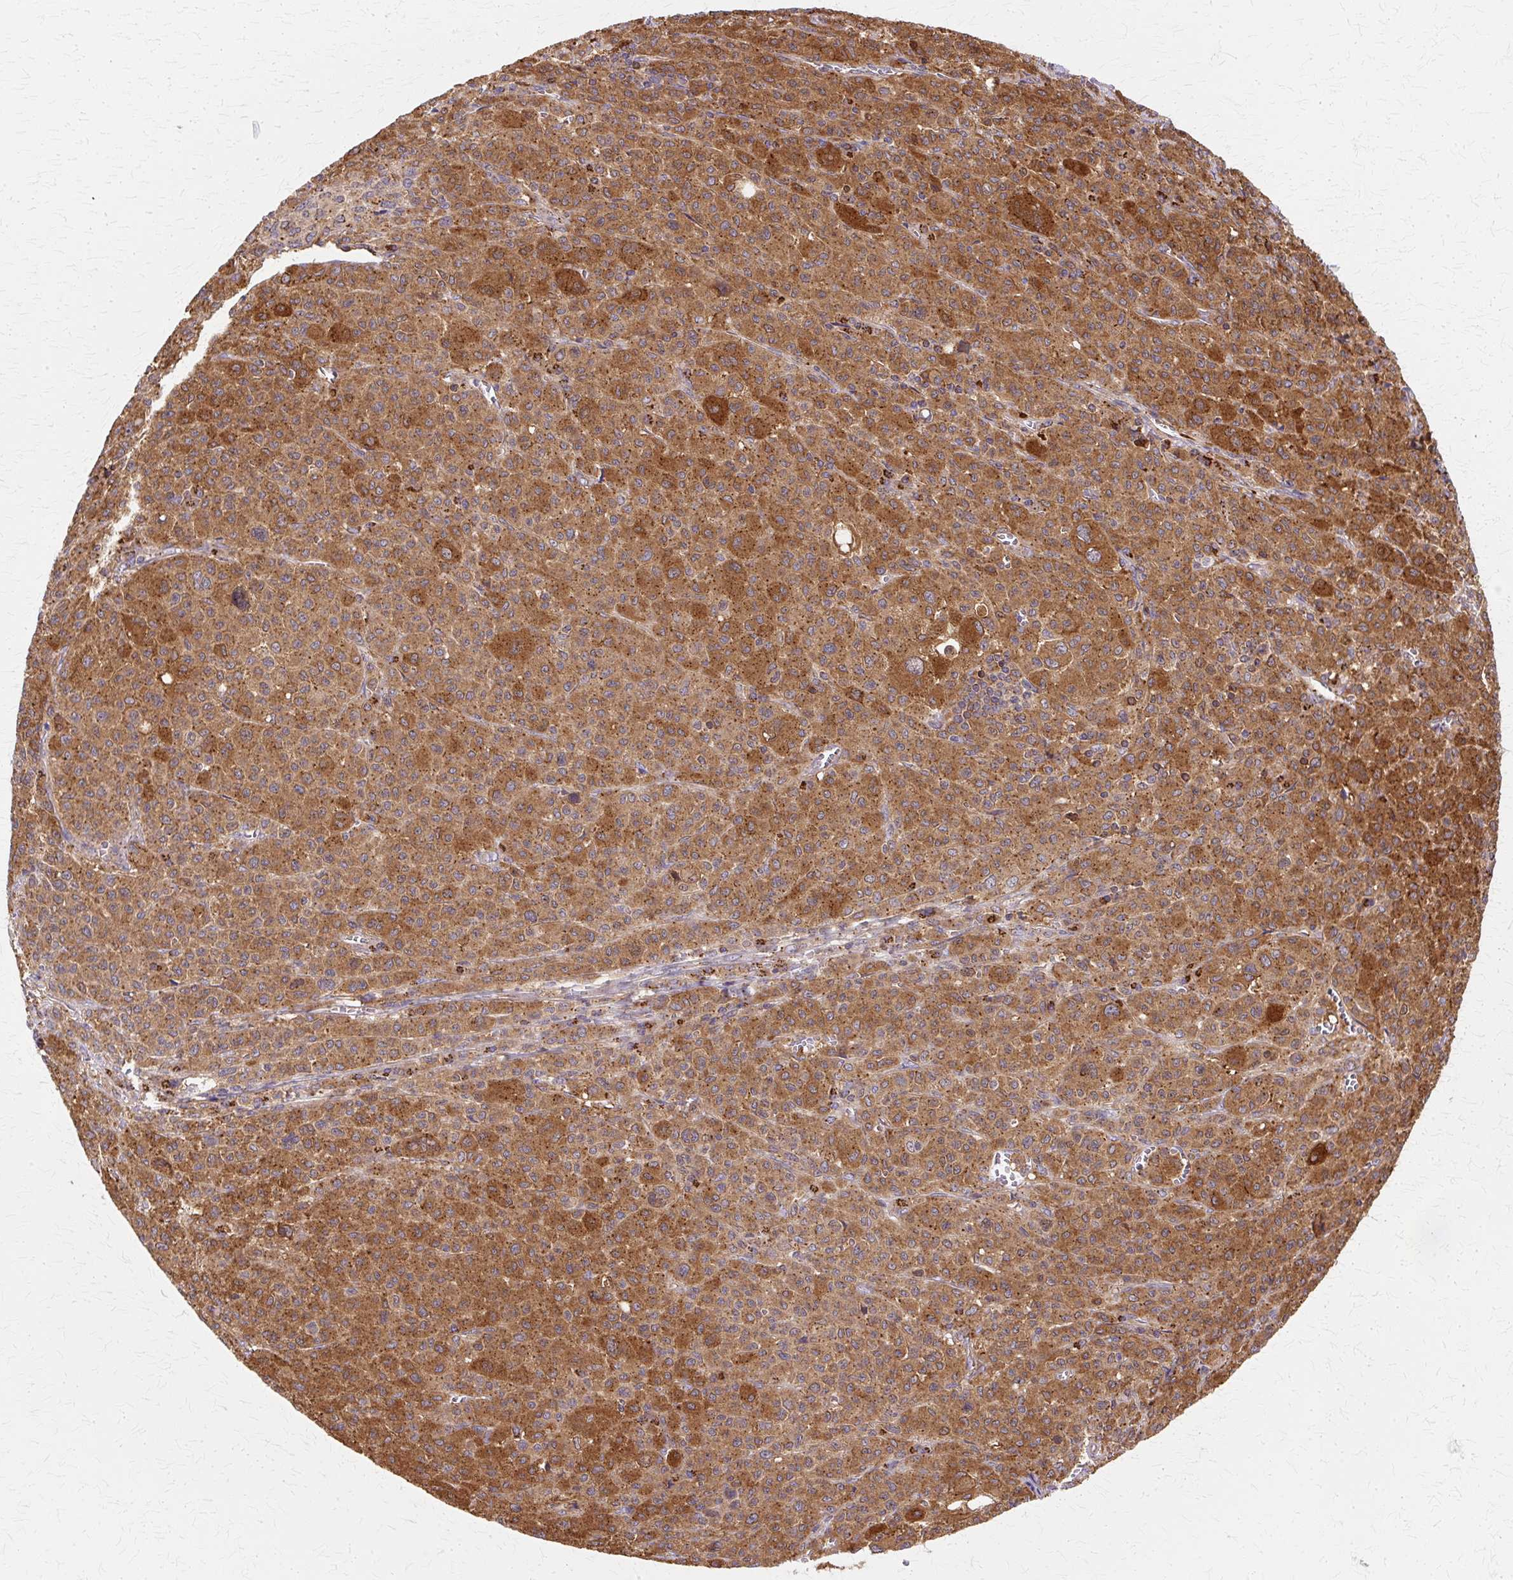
{"staining": {"intensity": "moderate", "quantity": ">75%", "location": "cytoplasmic/membranous"}, "tissue": "melanoma", "cell_type": "Tumor cells", "image_type": "cancer", "snomed": [{"axis": "morphology", "description": "Malignant melanoma, Metastatic site"}, {"axis": "topography", "description": "Skin"}], "caption": "A micrograph showing moderate cytoplasmic/membranous positivity in about >75% of tumor cells in melanoma, as visualized by brown immunohistochemical staining.", "gene": "COPB1", "patient": {"sex": "female", "age": 74}}